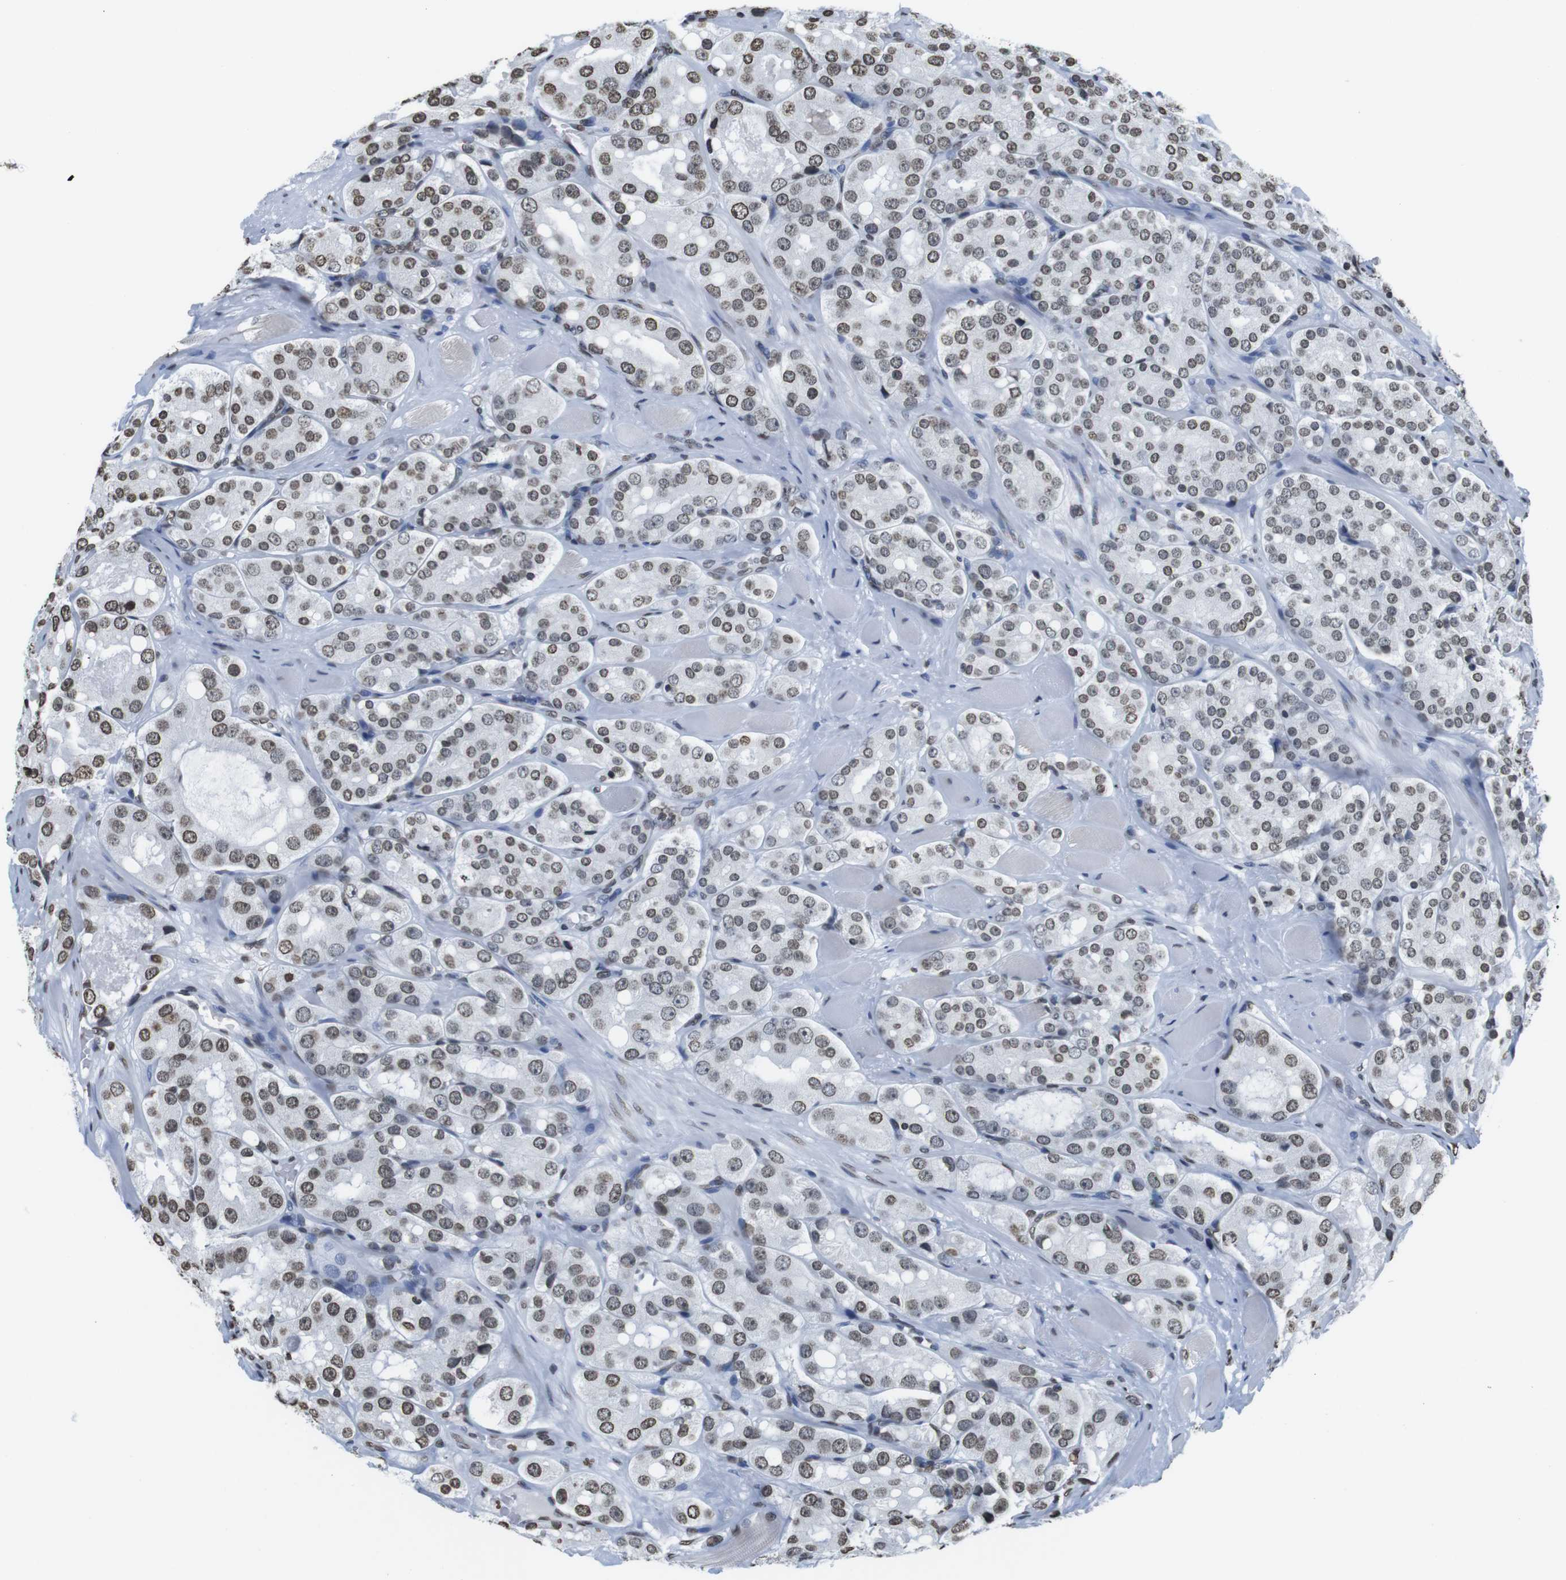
{"staining": {"intensity": "weak", "quantity": ">75%", "location": "nuclear"}, "tissue": "prostate cancer", "cell_type": "Tumor cells", "image_type": "cancer", "snomed": [{"axis": "morphology", "description": "Adenocarcinoma, High grade"}, {"axis": "topography", "description": "Prostate"}], "caption": "Adenocarcinoma (high-grade) (prostate) stained with a brown dye shows weak nuclear positive positivity in approximately >75% of tumor cells.", "gene": "BSX", "patient": {"sex": "male", "age": 65}}